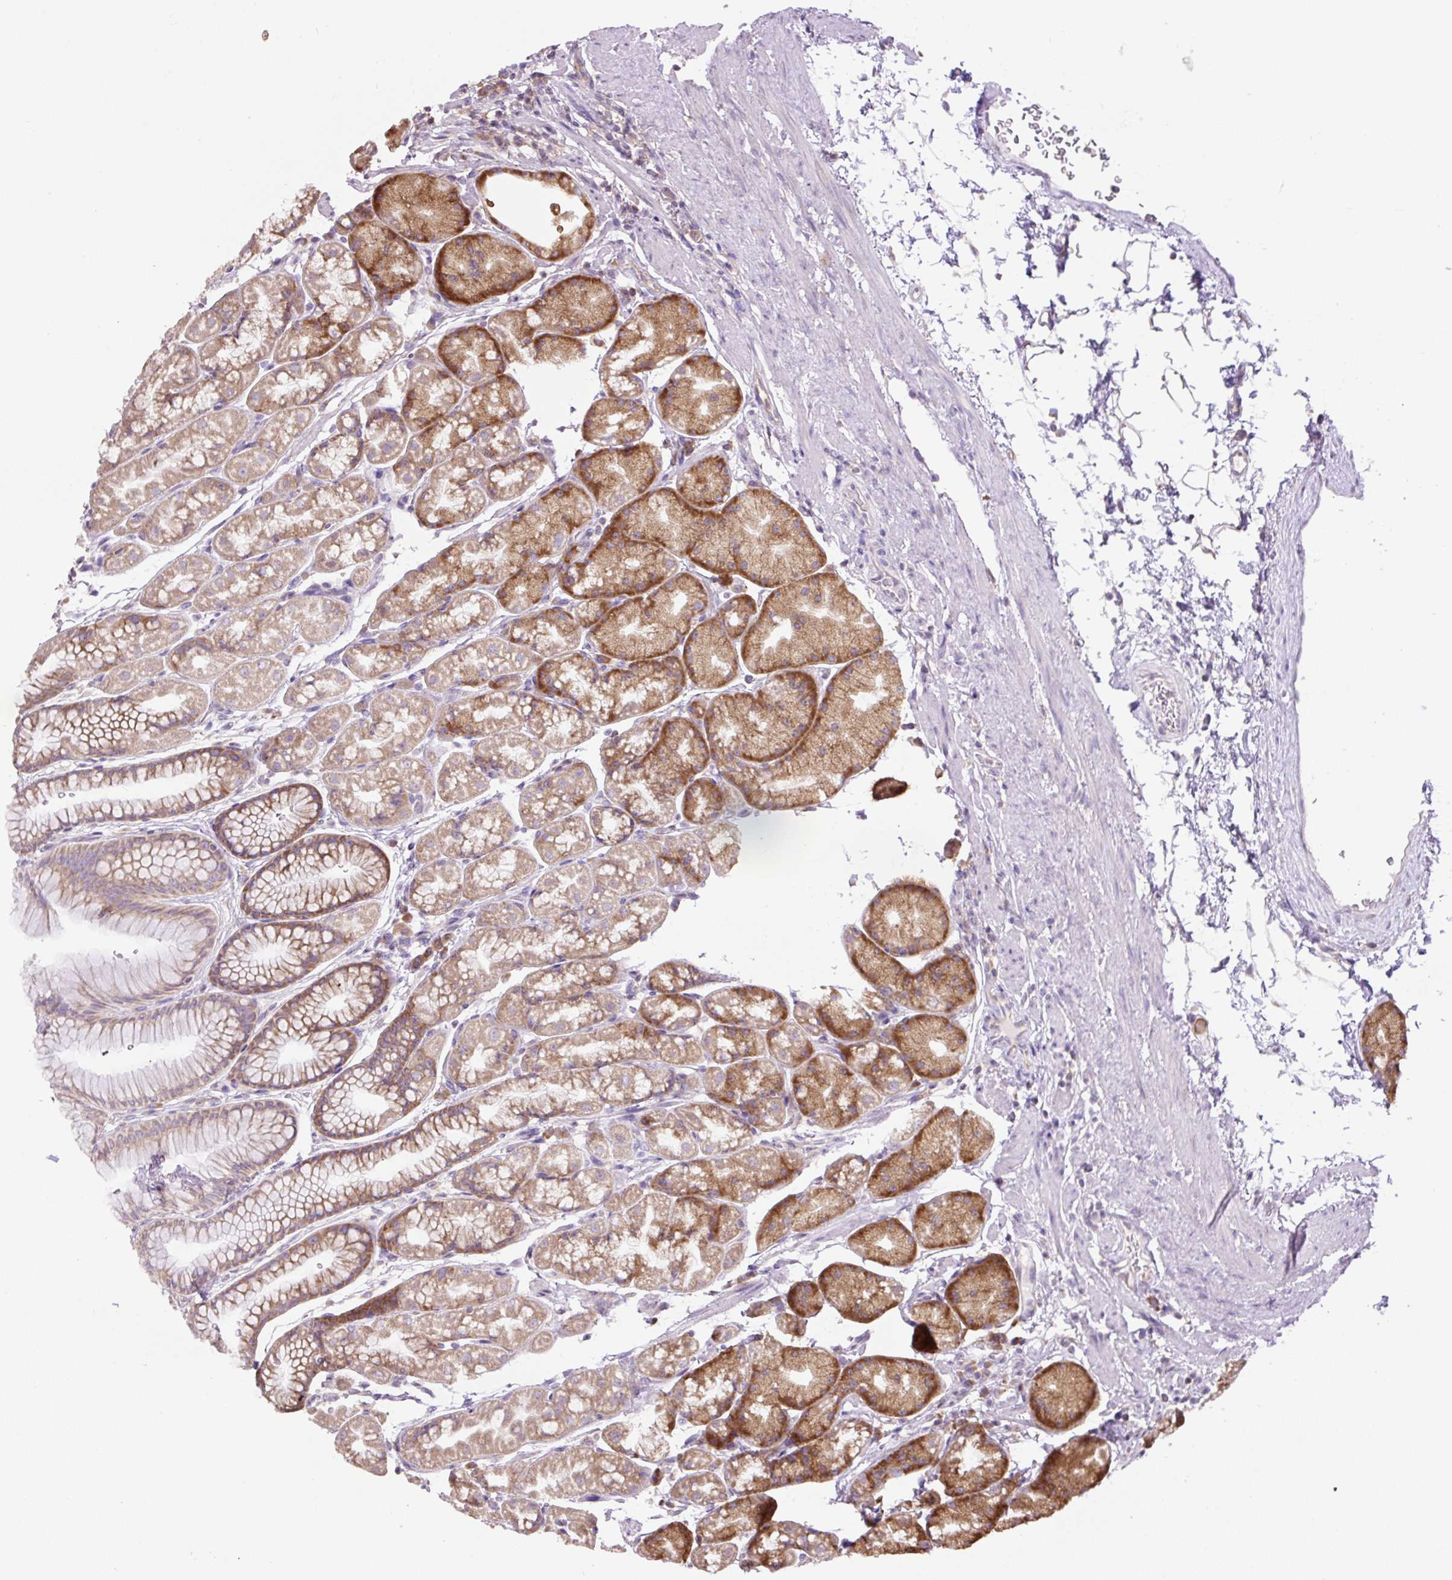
{"staining": {"intensity": "moderate", "quantity": ">75%", "location": "cytoplasmic/membranous"}, "tissue": "stomach", "cell_type": "Glandular cells", "image_type": "normal", "snomed": [{"axis": "morphology", "description": "Normal tissue, NOS"}, {"axis": "topography", "description": "Stomach, lower"}], "caption": "Protein expression analysis of normal stomach shows moderate cytoplasmic/membranous expression in about >75% of glandular cells. (DAB IHC with brightfield microscopy, high magnification).", "gene": "RPS23", "patient": {"sex": "male", "age": 67}}